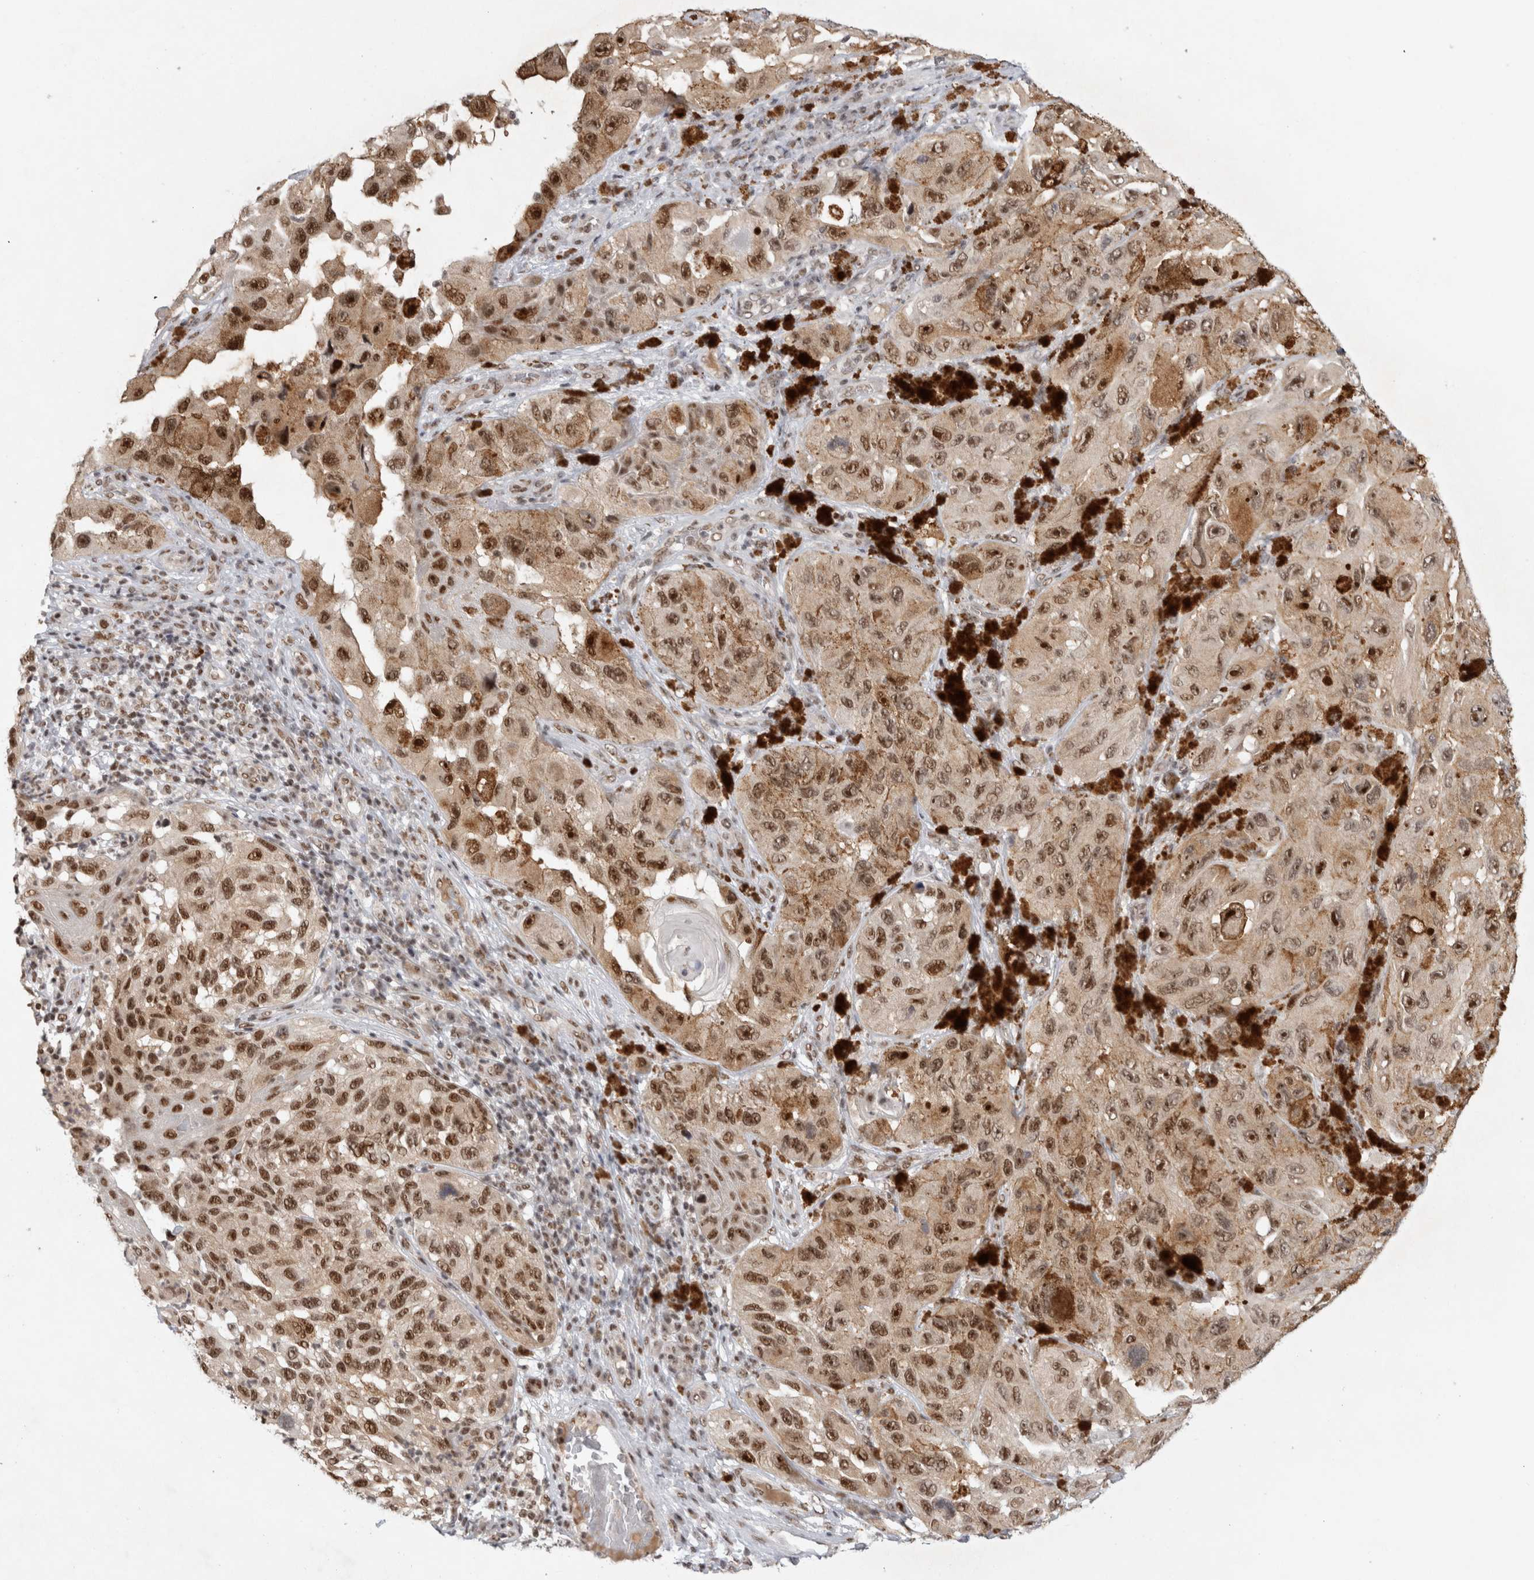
{"staining": {"intensity": "moderate", "quantity": ">75%", "location": "cytoplasmic/membranous,nuclear"}, "tissue": "melanoma", "cell_type": "Tumor cells", "image_type": "cancer", "snomed": [{"axis": "morphology", "description": "Malignant melanoma, NOS"}, {"axis": "topography", "description": "Skin"}], "caption": "Tumor cells demonstrate medium levels of moderate cytoplasmic/membranous and nuclear positivity in approximately >75% of cells in human malignant melanoma. (DAB = brown stain, brightfield microscopy at high magnification).", "gene": "HESX1", "patient": {"sex": "female", "age": 73}}